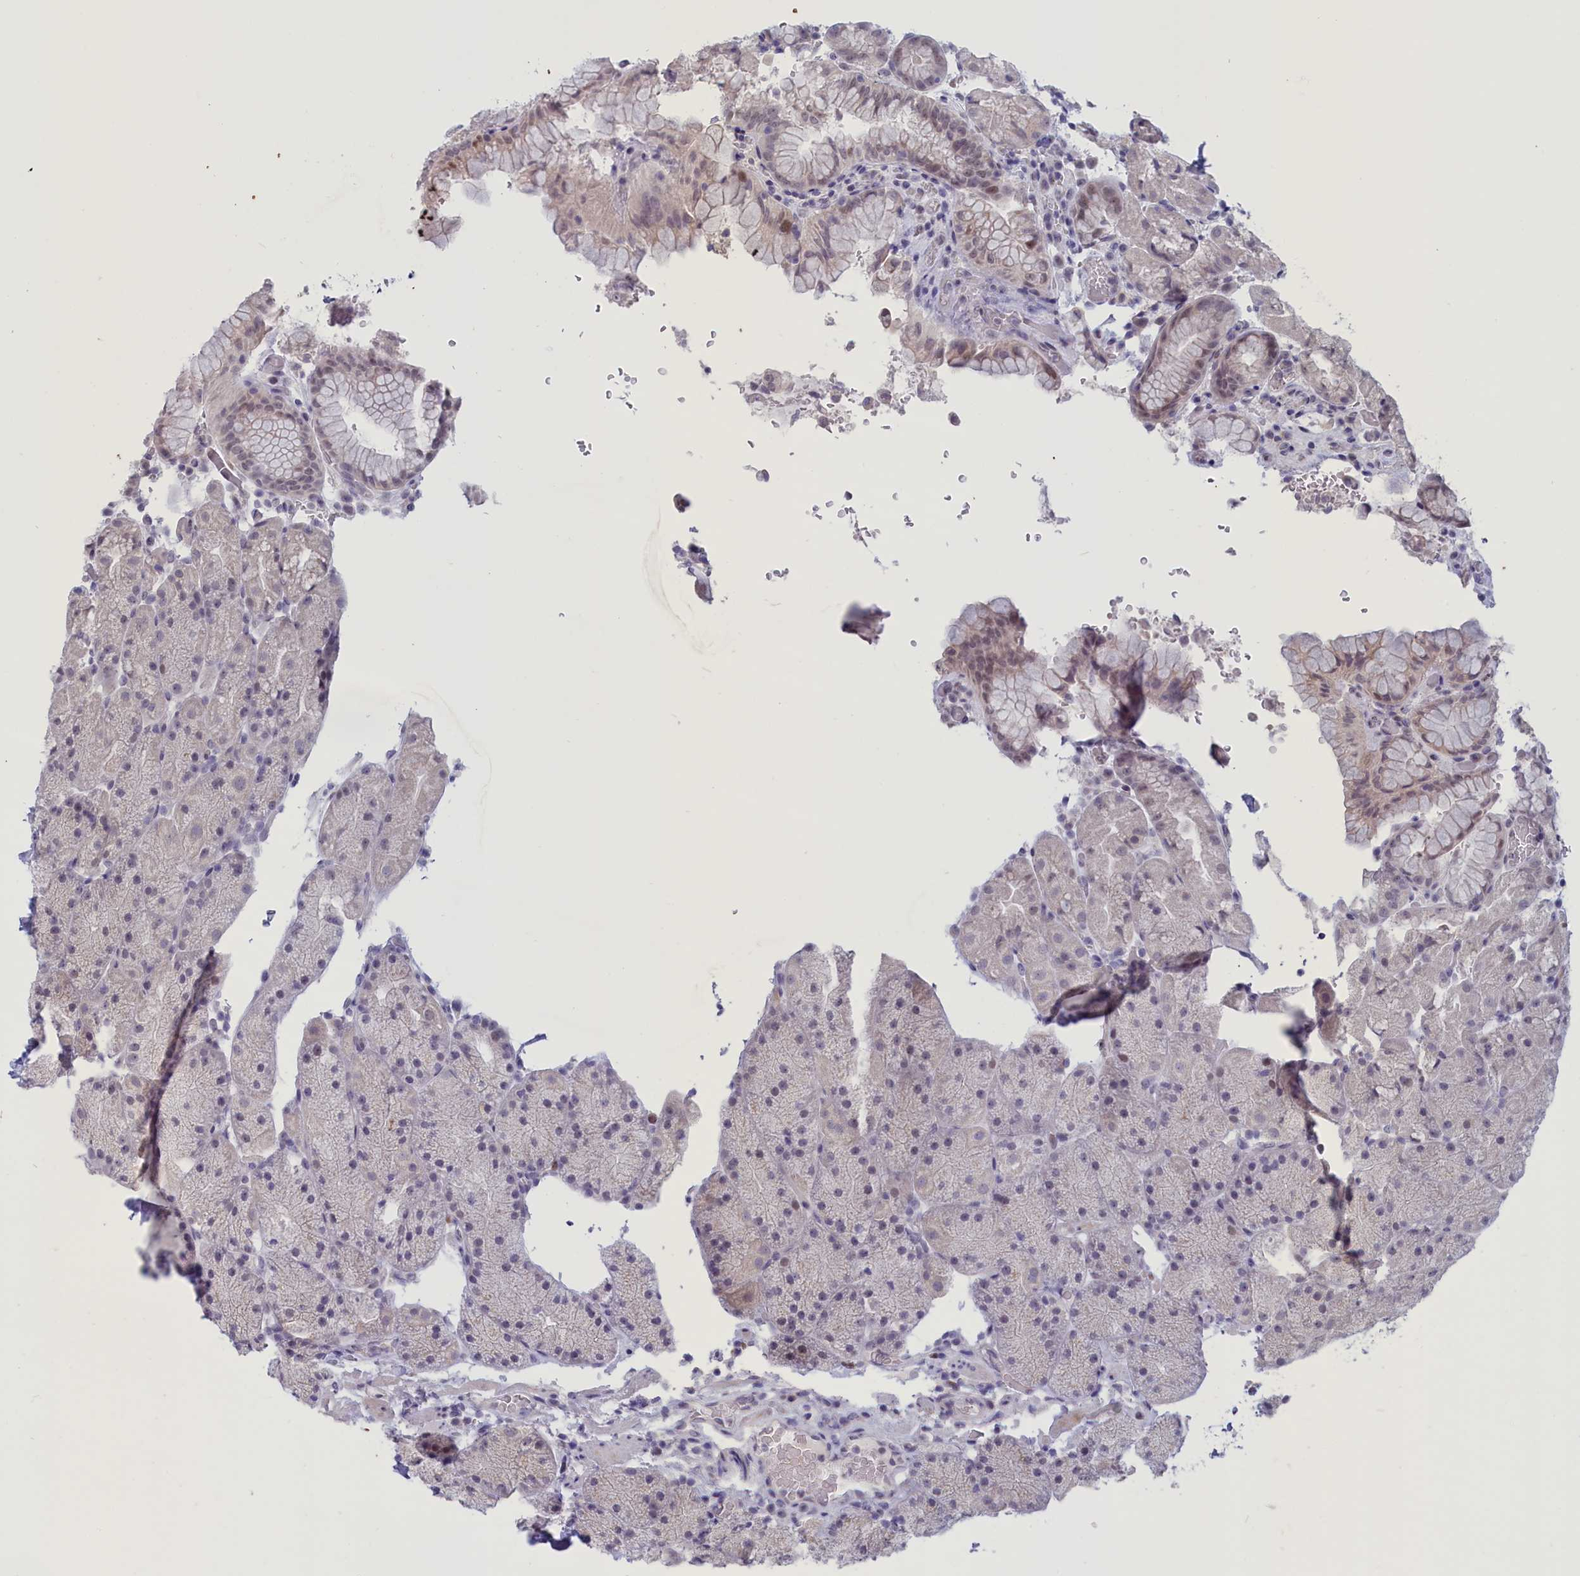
{"staining": {"intensity": "moderate", "quantity": "<25%", "location": "nuclear"}, "tissue": "stomach", "cell_type": "Glandular cells", "image_type": "normal", "snomed": [{"axis": "morphology", "description": "Normal tissue, NOS"}, {"axis": "topography", "description": "Stomach, upper"}, {"axis": "topography", "description": "Stomach, lower"}], "caption": "Immunohistochemical staining of unremarkable human stomach shows moderate nuclear protein positivity in approximately <25% of glandular cells.", "gene": "ELOA2", "patient": {"sex": "male", "age": 67}}